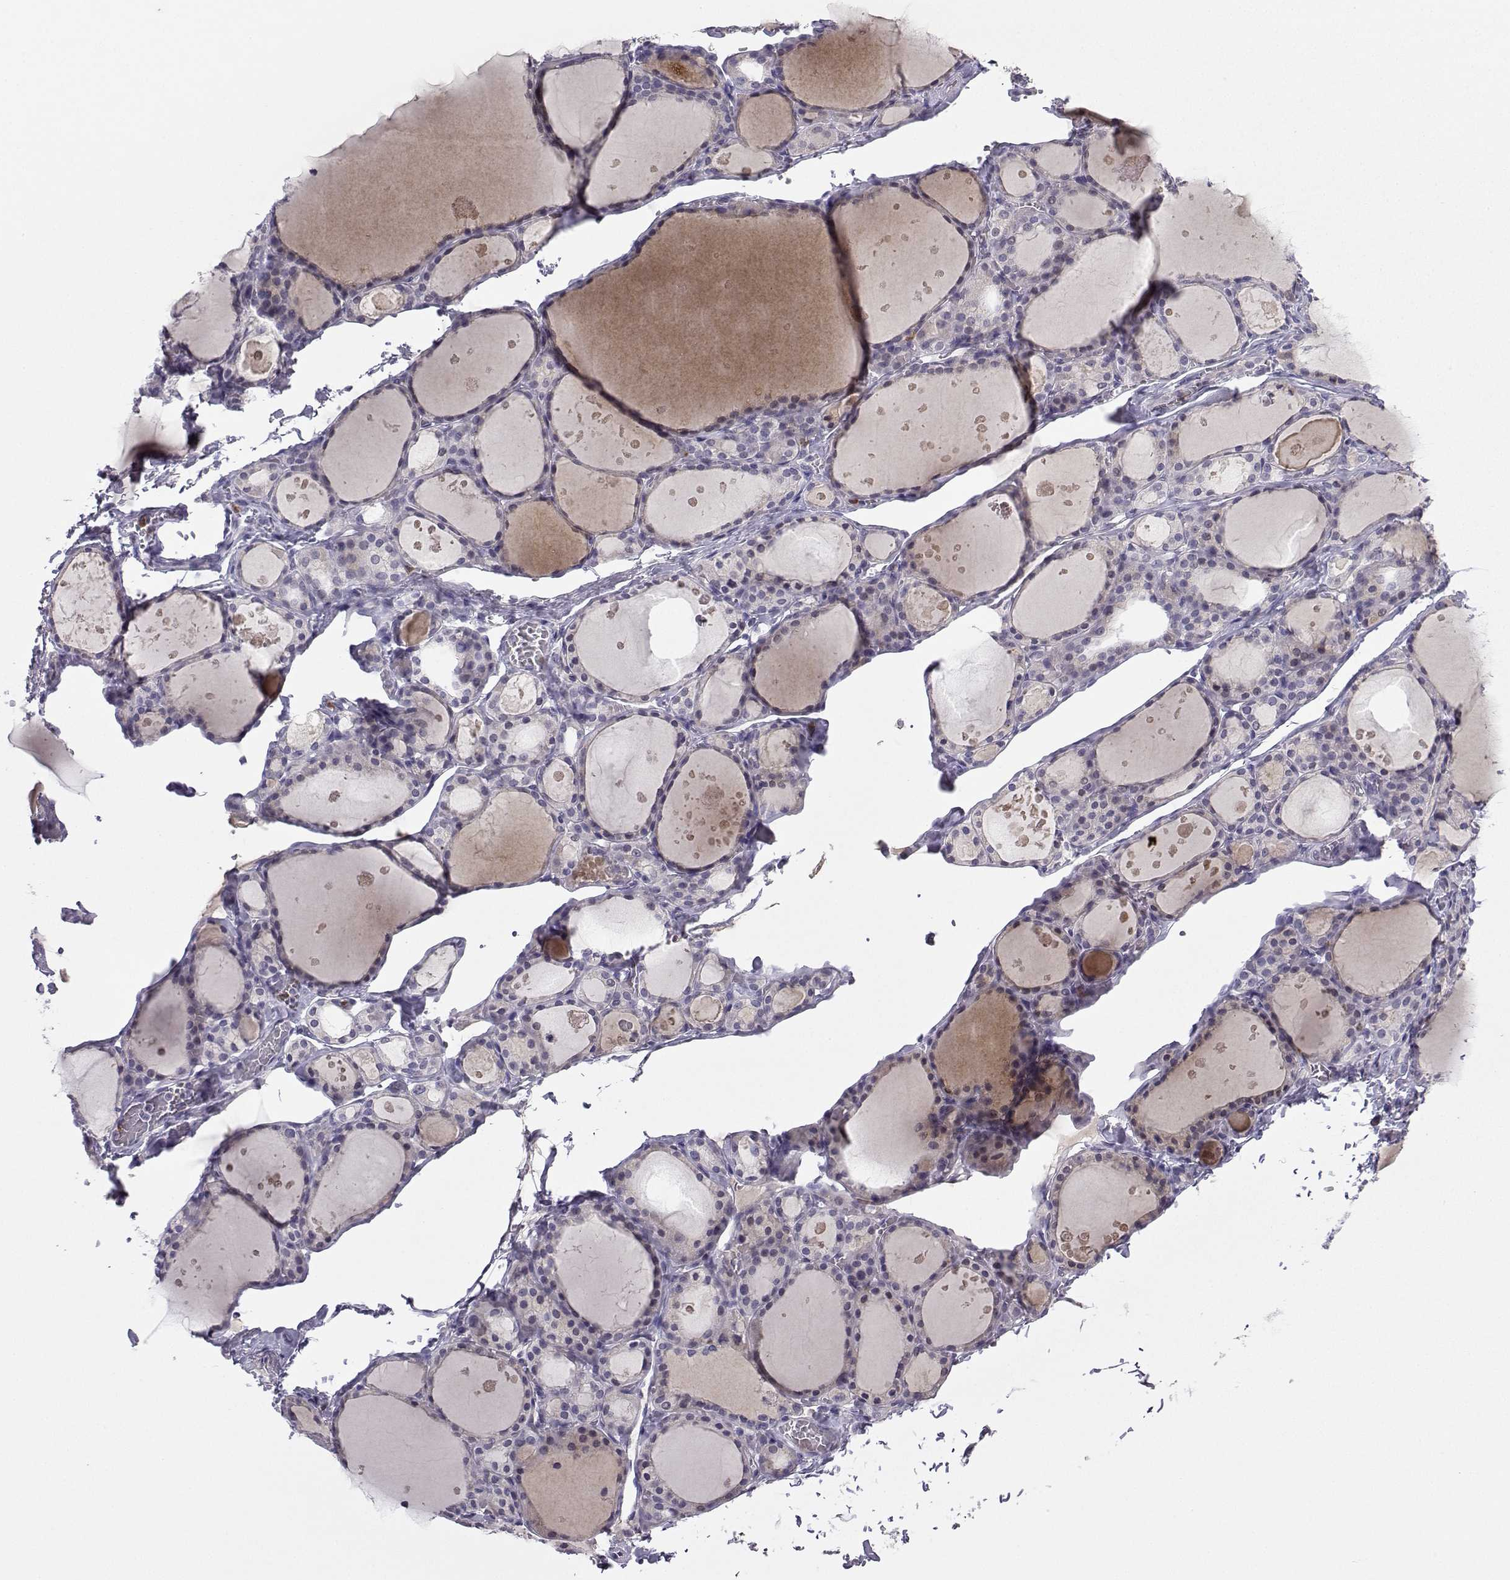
{"staining": {"intensity": "negative", "quantity": "none", "location": "none"}, "tissue": "thyroid gland", "cell_type": "Glandular cells", "image_type": "normal", "snomed": [{"axis": "morphology", "description": "Normal tissue, NOS"}, {"axis": "topography", "description": "Thyroid gland"}], "caption": "High magnification brightfield microscopy of normal thyroid gland stained with DAB (brown) and counterstained with hematoxylin (blue): glandular cells show no significant expression.", "gene": "CALY", "patient": {"sex": "male", "age": 68}}